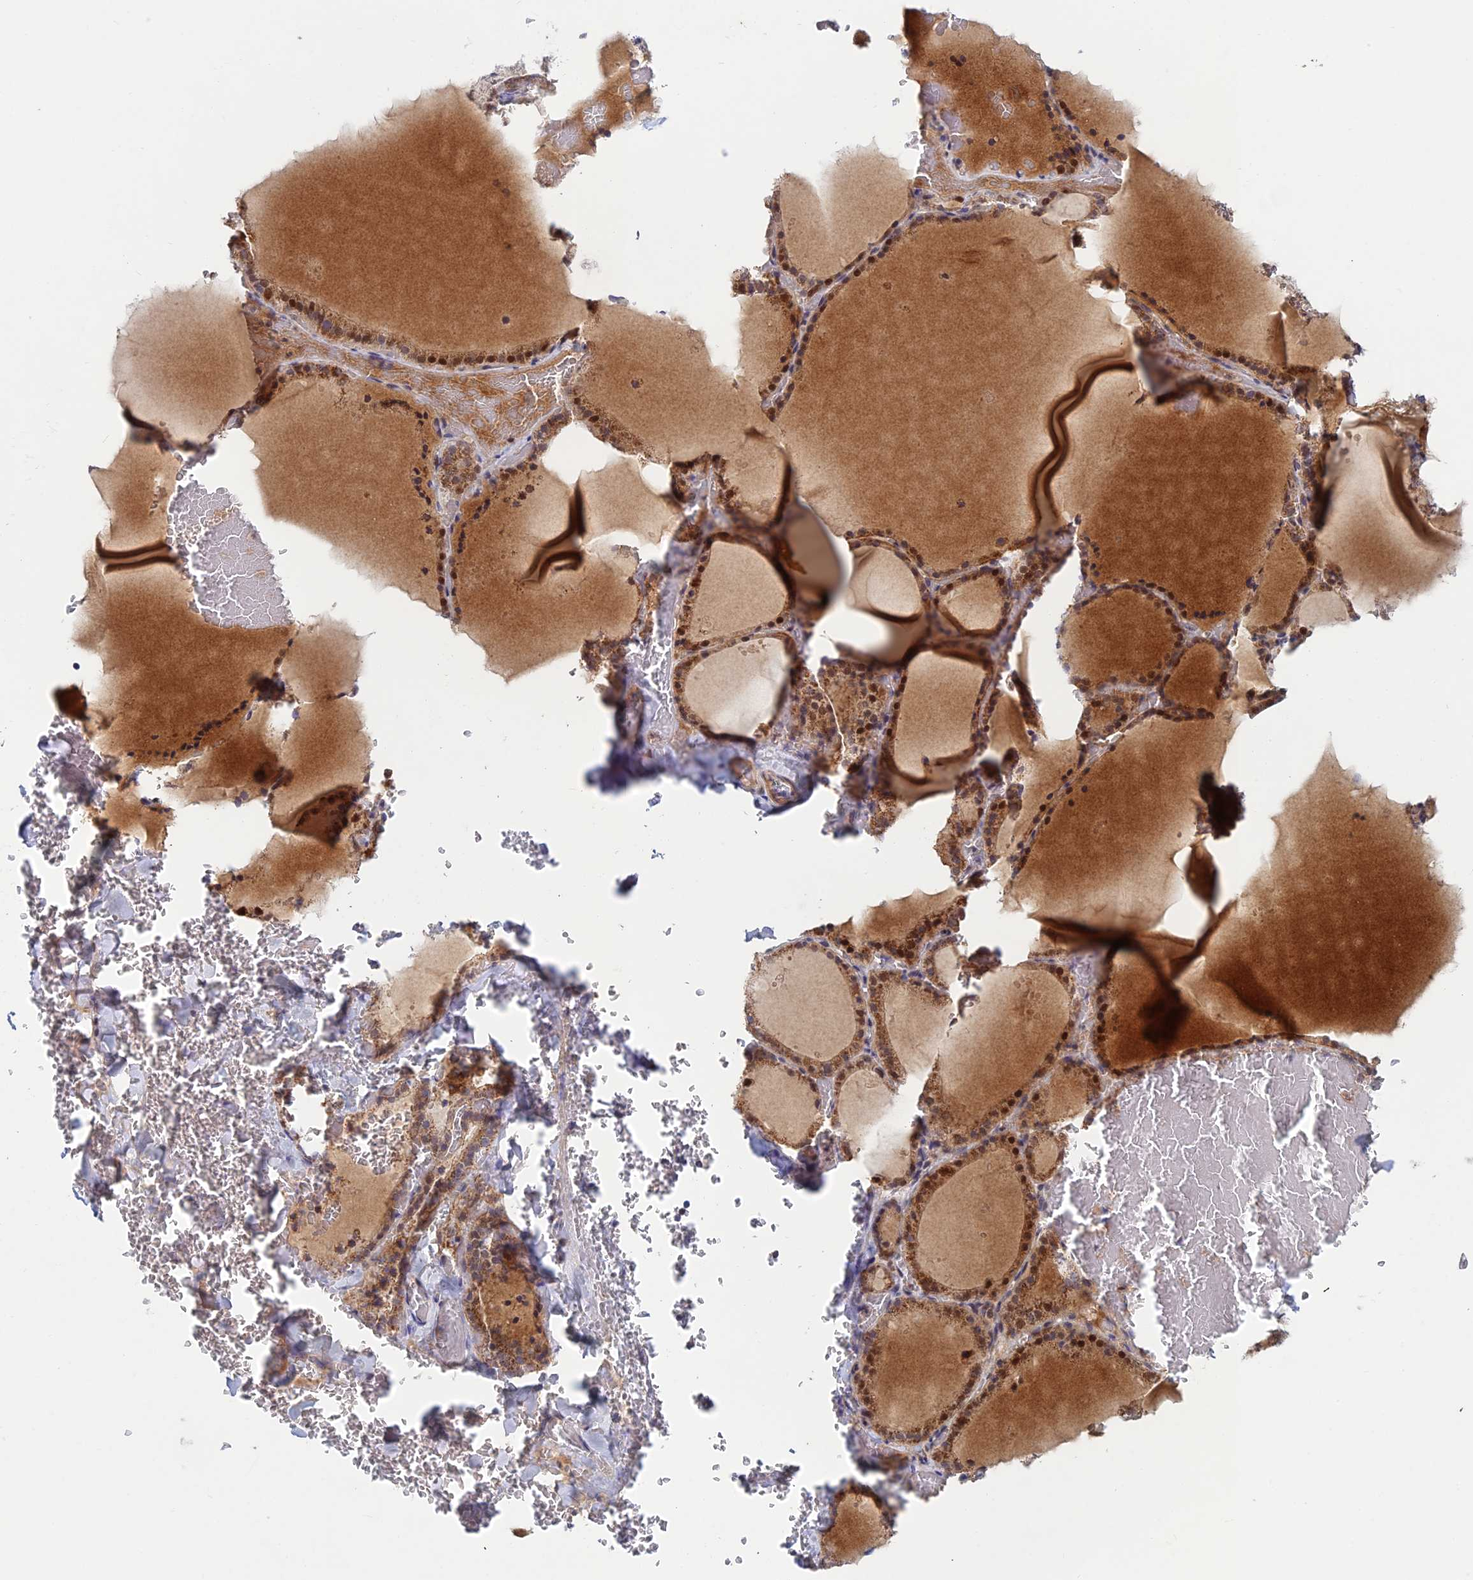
{"staining": {"intensity": "moderate", "quantity": ">75%", "location": "cytoplasmic/membranous,nuclear"}, "tissue": "thyroid gland", "cell_type": "Glandular cells", "image_type": "normal", "snomed": [{"axis": "morphology", "description": "Normal tissue, NOS"}, {"axis": "topography", "description": "Thyroid gland"}], "caption": "Human thyroid gland stained for a protein (brown) reveals moderate cytoplasmic/membranous,nuclear positive positivity in approximately >75% of glandular cells.", "gene": "FASTKD5", "patient": {"sex": "female", "age": 39}}